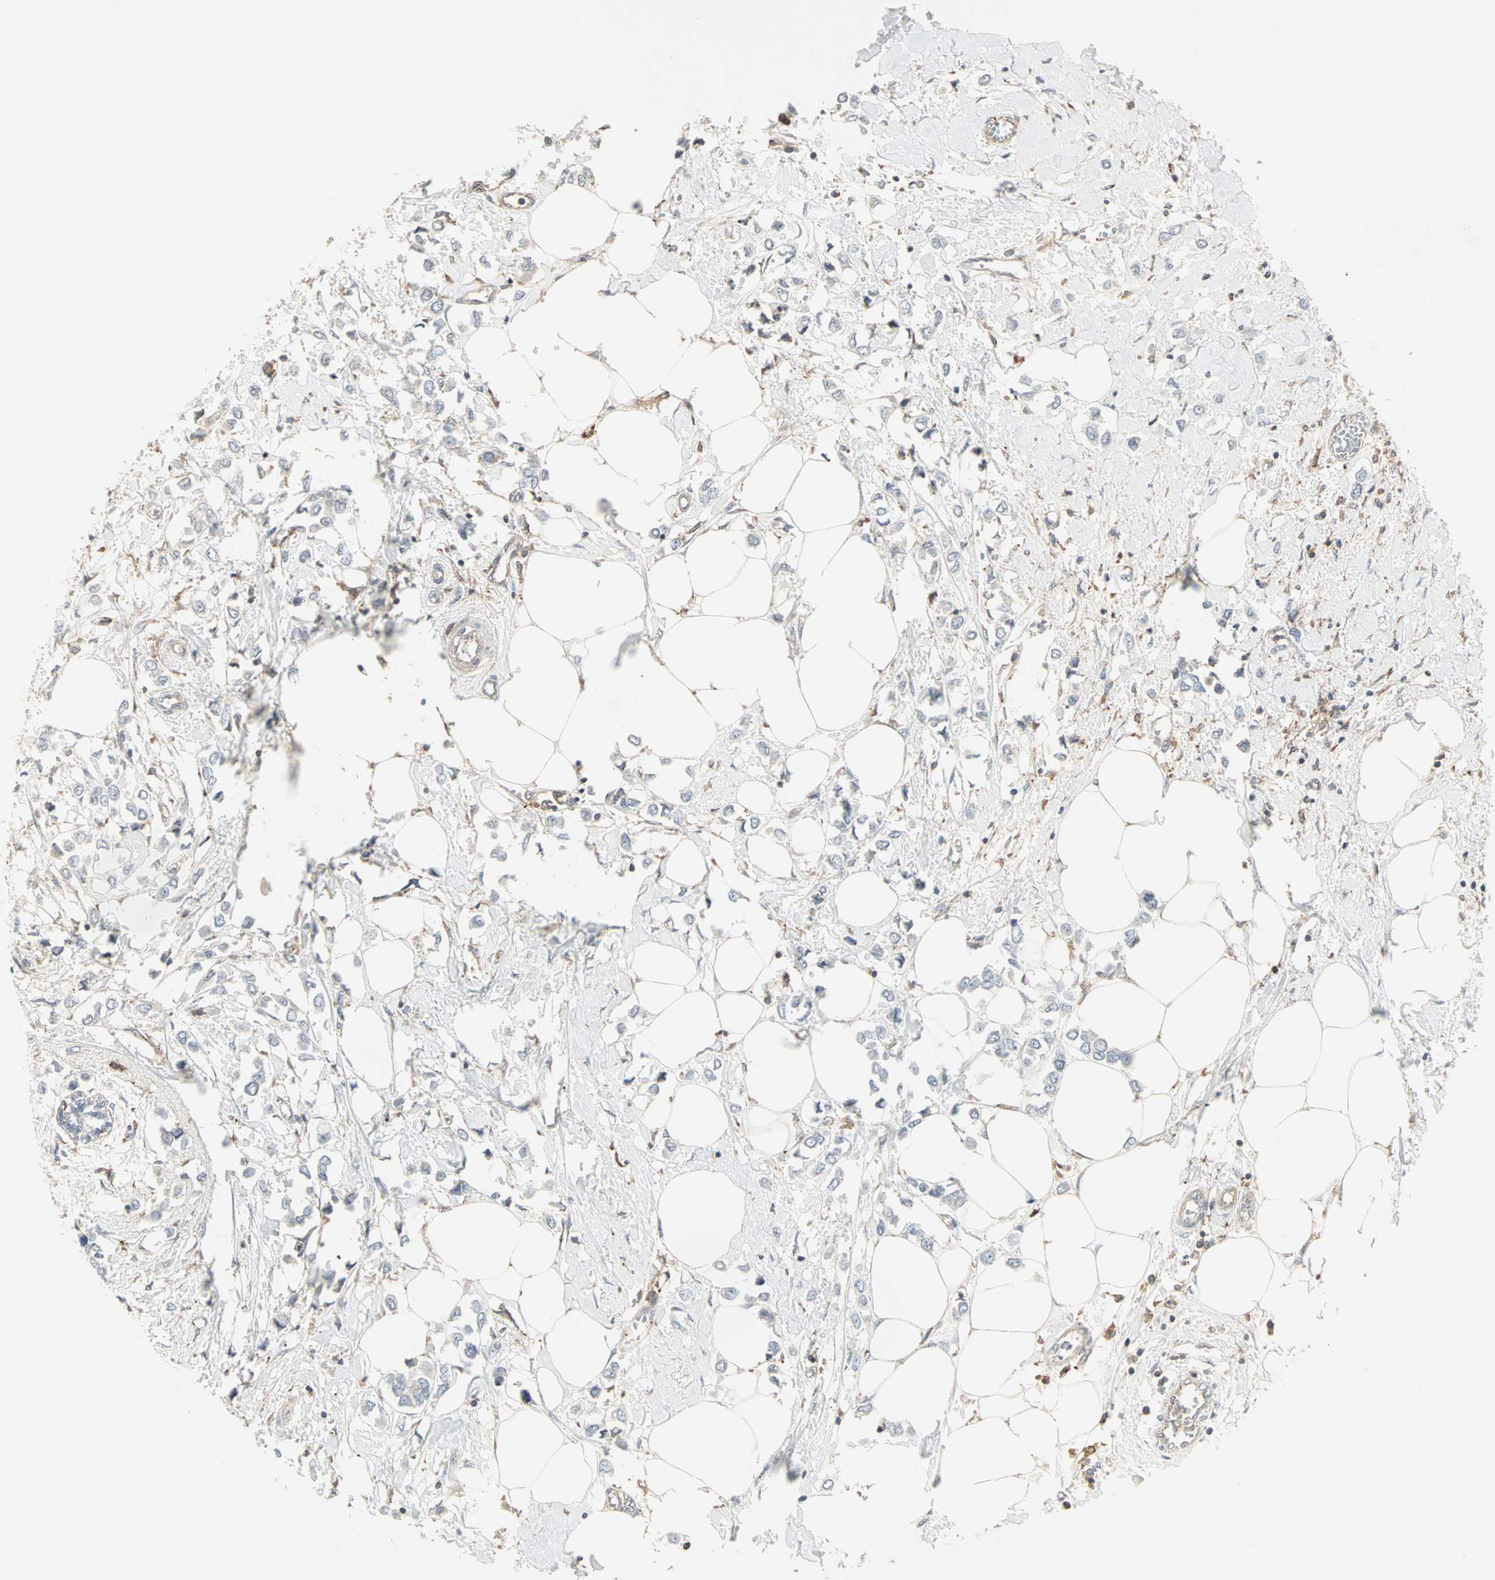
{"staining": {"intensity": "negative", "quantity": "none", "location": "none"}, "tissue": "breast cancer", "cell_type": "Tumor cells", "image_type": "cancer", "snomed": [{"axis": "morphology", "description": "Lobular carcinoma"}, {"axis": "topography", "description": "Breast"}], "caption": "IHC of human breast cancer (lobular carcinoma) exhibits no staining in tumor cells.", "gene": "GNAI2", "patient": {"sex": "female", "age": 51}}